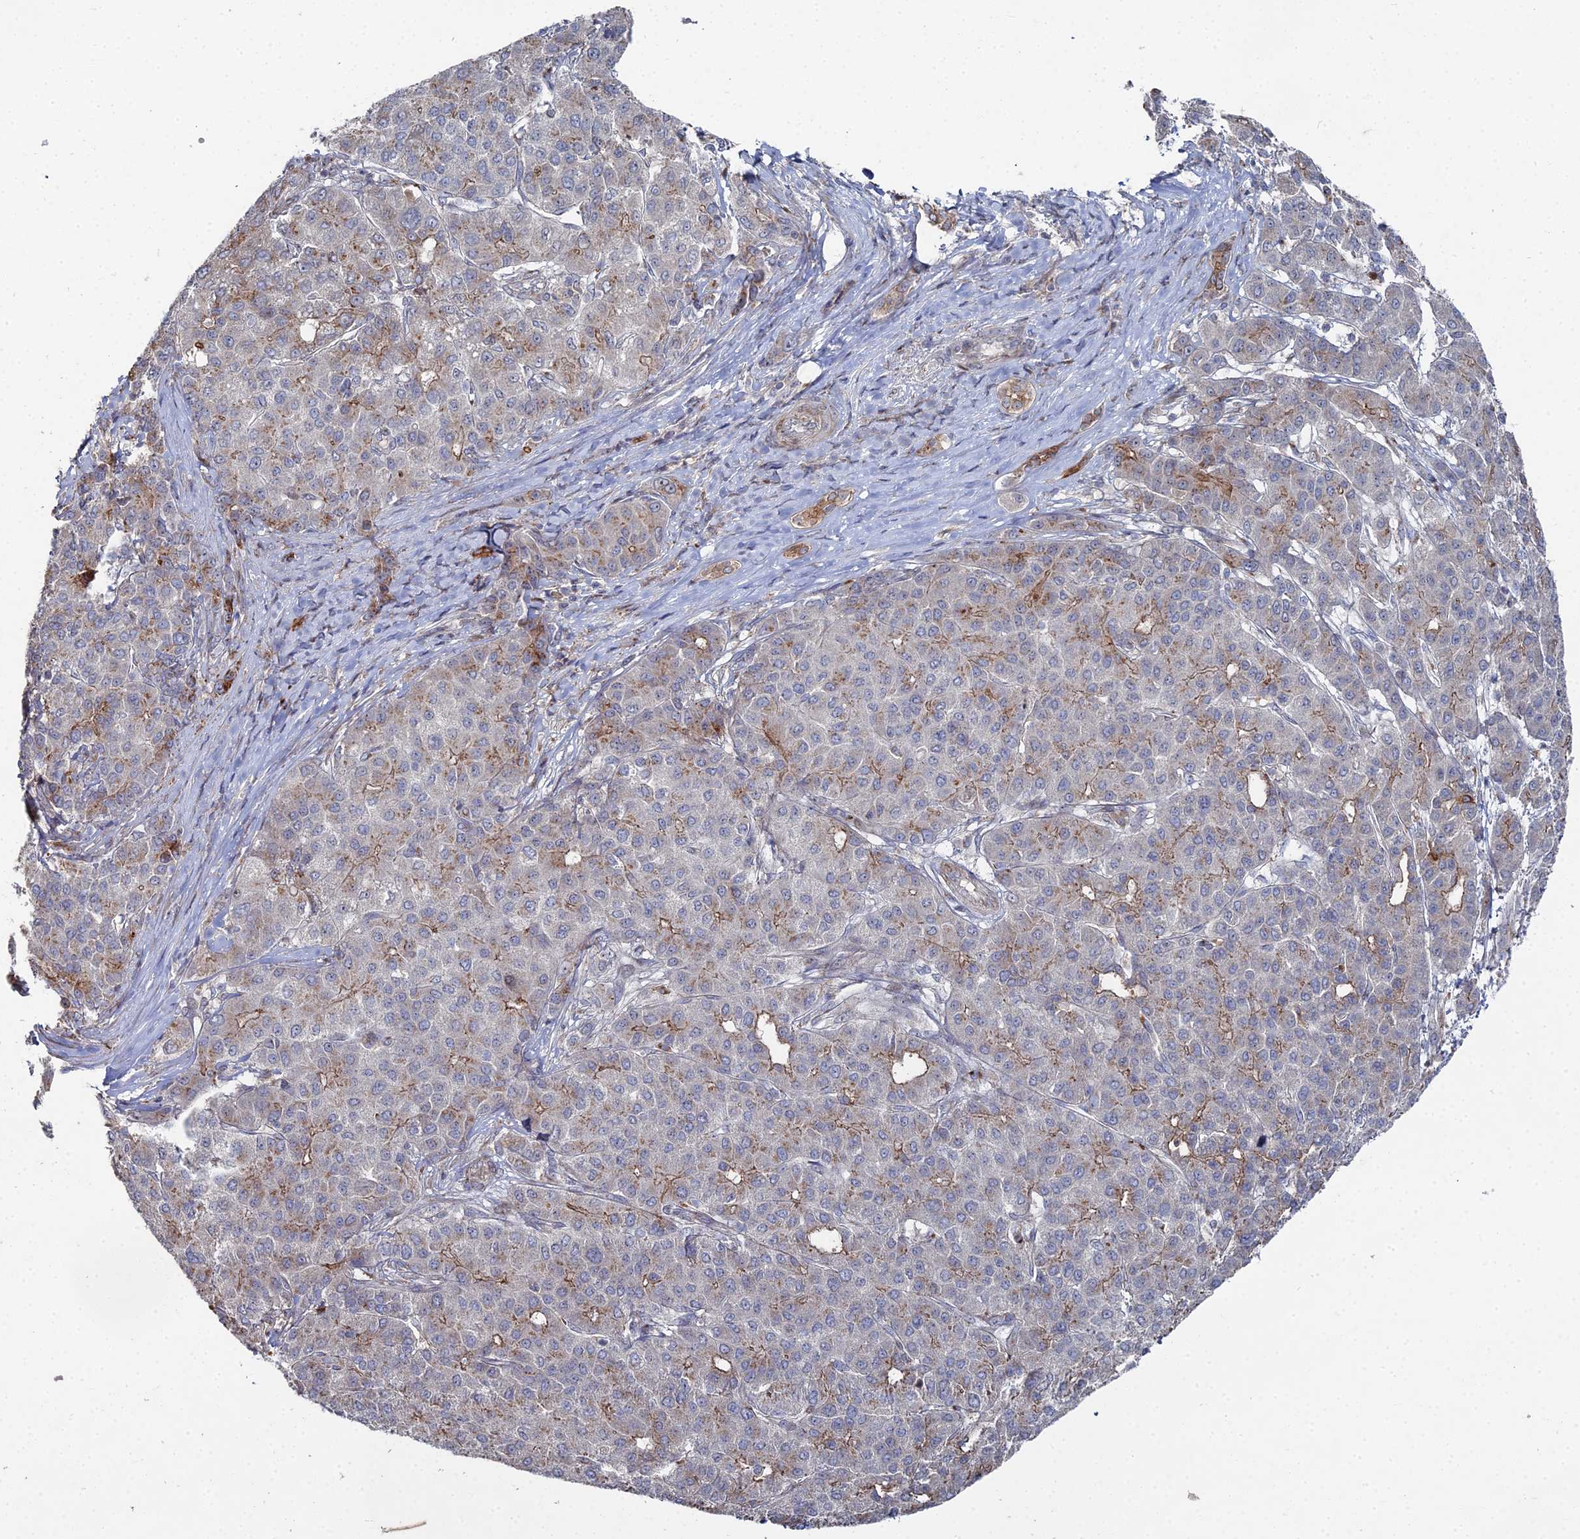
{"staining": {"intensity": "moderate", "quantity": "<25%", "location": "cytoplasmic/membranous"}, "tissue": "liver cancer", "cell_type": "Tumor cells", "image_type": "cancer", "snomed": [{"axis": "morphology", "description": "Carcinoma, Hepatocellular, NOS"}, {"axis": "topography", "description": "Liver"}], "caption": "Immunohistochemistry (IHC) staining of hepatocellular carcinoma (liver), which shows low levels of moderate cytoplasmic/membranous positivity in about <25% of tumor cells indicating moderate cytoplasmic/membranous protein positivity. The staining was performed using DAB (3,3'-diaminobenzidine) (brown) for protein detection and nuclei were counterstained in hematoxylin (blue).", "gene": "SGMS1", "patient": {"sex": "male", "age": 65}}